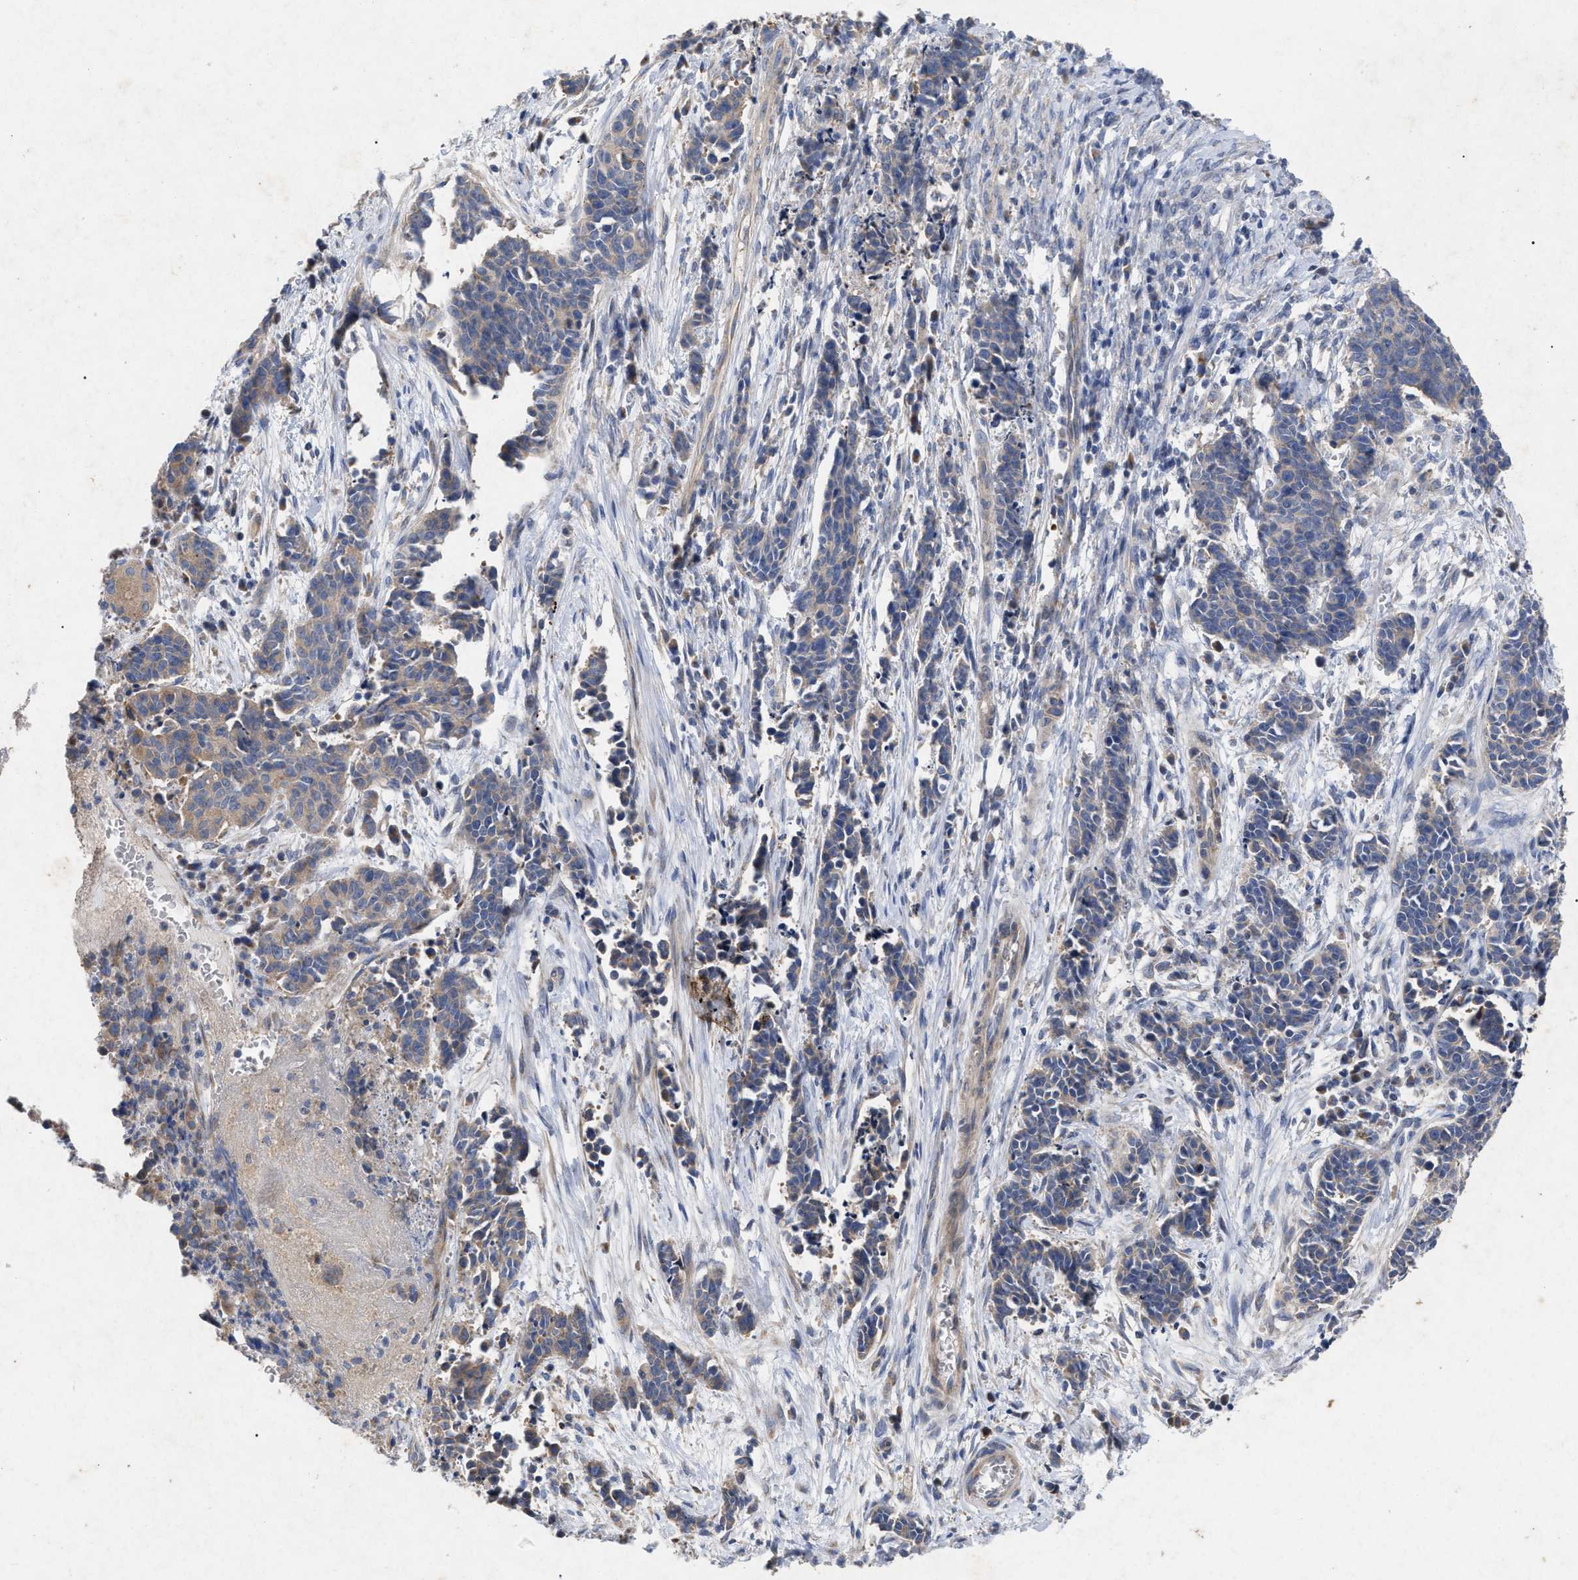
{"staining": {"intensity": "weak", "quantity": "25%-75%", "location": "cytoplasmic/membranous"}, "tissue": "cervical cancer", "cell_type": "Tumor cells", "image_type": "cancer", "snomed": [{"axis": "morphology", "description": "Squamous cell carcinoma, NOS"}, {"axis": "topography", "description": "Cervix"}], "caption": "This photomicrograph reveals immunohistochemistry staining of cervical cancer, with low weak cytoplasmic/membranous staining in about 25%-75% of tumor cells.", "gene": "VIP", "patient": {"sex": "female", "age": 35}}